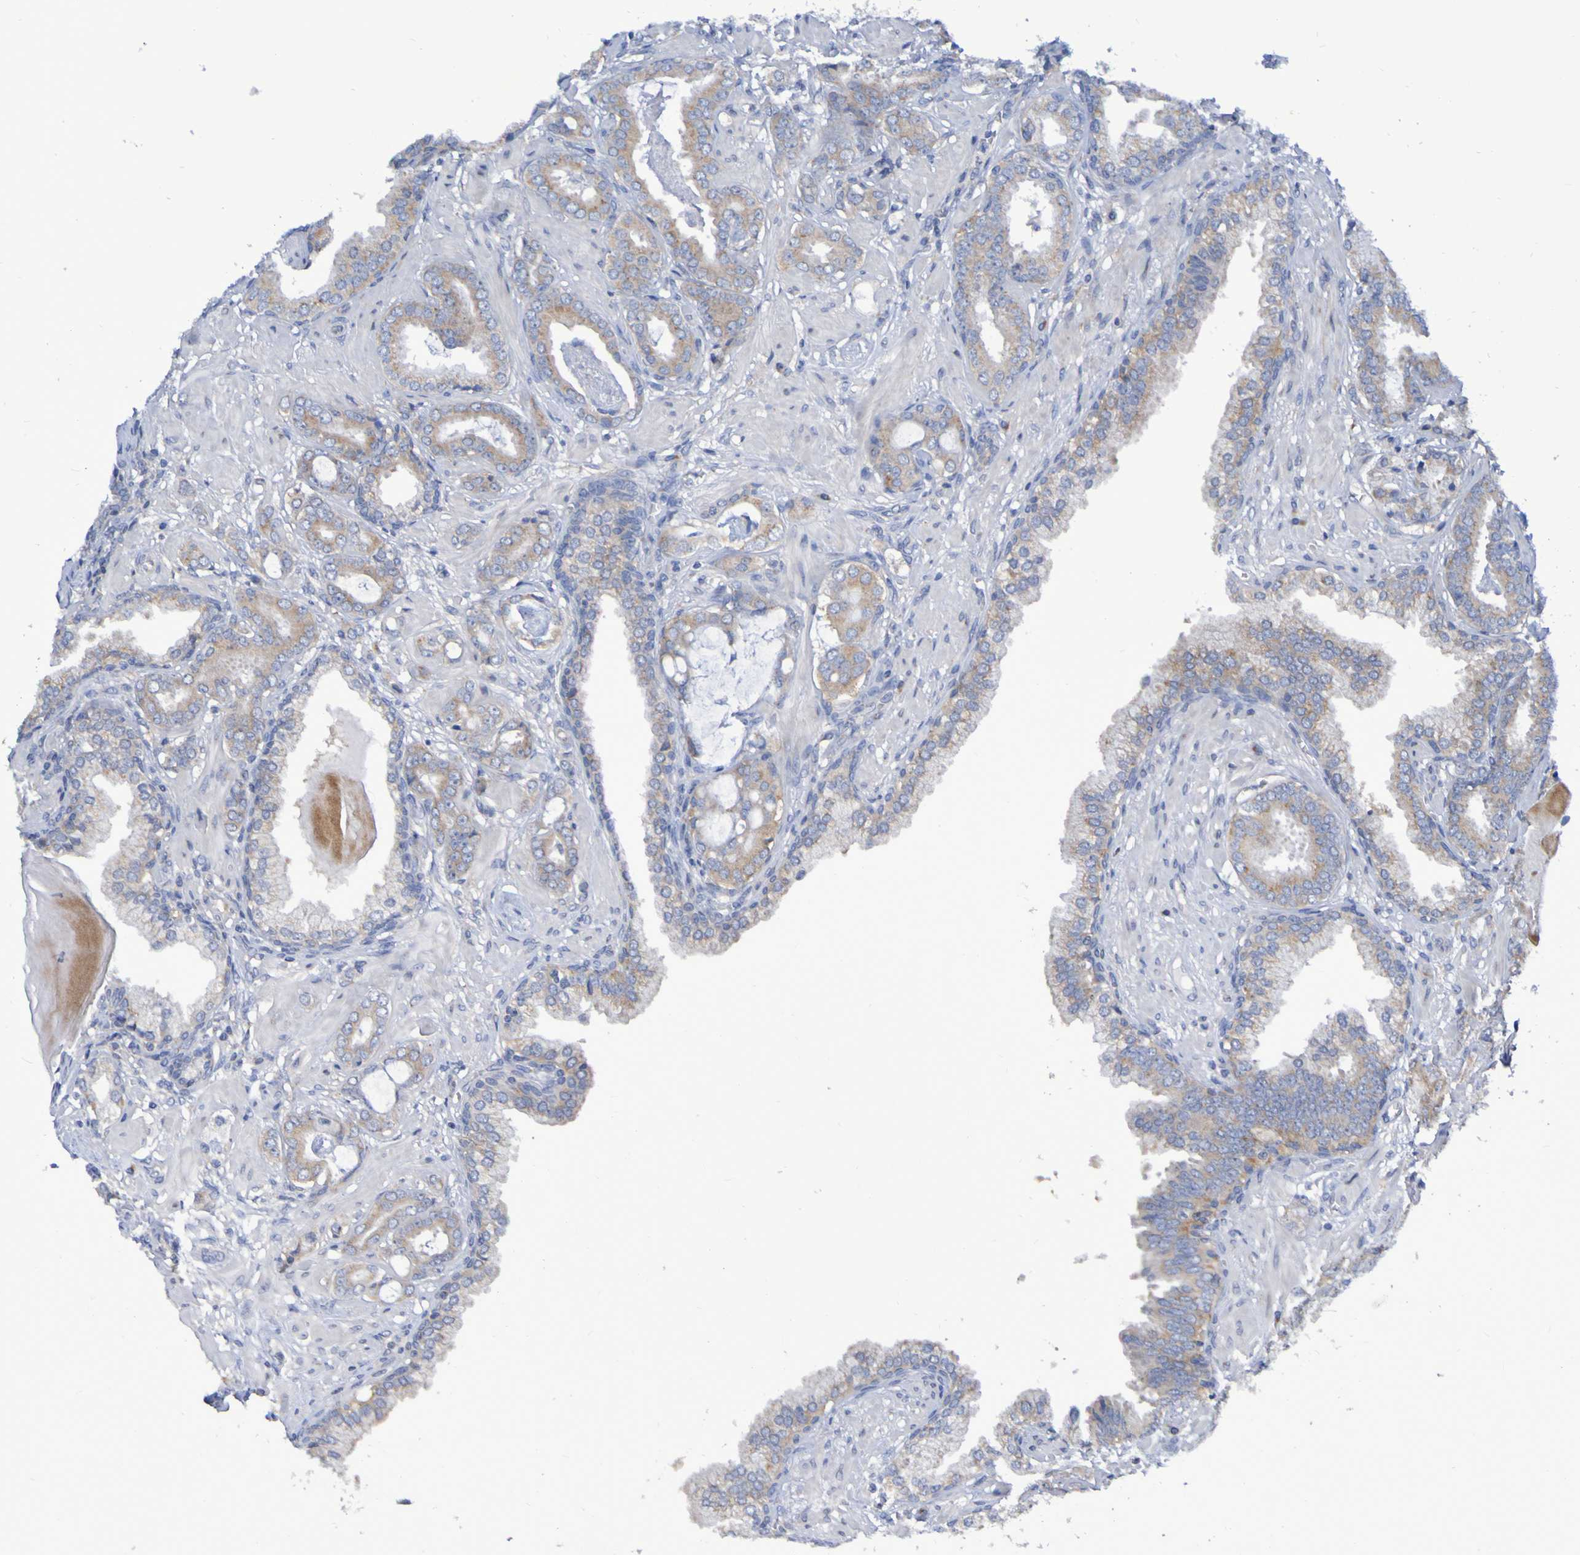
{"staining": {"intensity": "moderate", "quantity": ">75%", "location": "cytoplasmic/membranous"}, "tissue": "prostate cancer", "cell_type": "Tumor cells", "image_type": "cancer", "snomed": [{"axis": "morphology", "description": "Adenocarcinoma, Low grade"}, {"axis": "topography", "description": "Prostate"}], "caption": "Protein expression analysis of adenocarcinoma (low-grade) (prostate) demonstrates moderate cytoplasmic/membranous staining in approximately >75% of tumor cells.", "gene": "LMBRD2", "patient": {"sex": "male", "age": 53}}